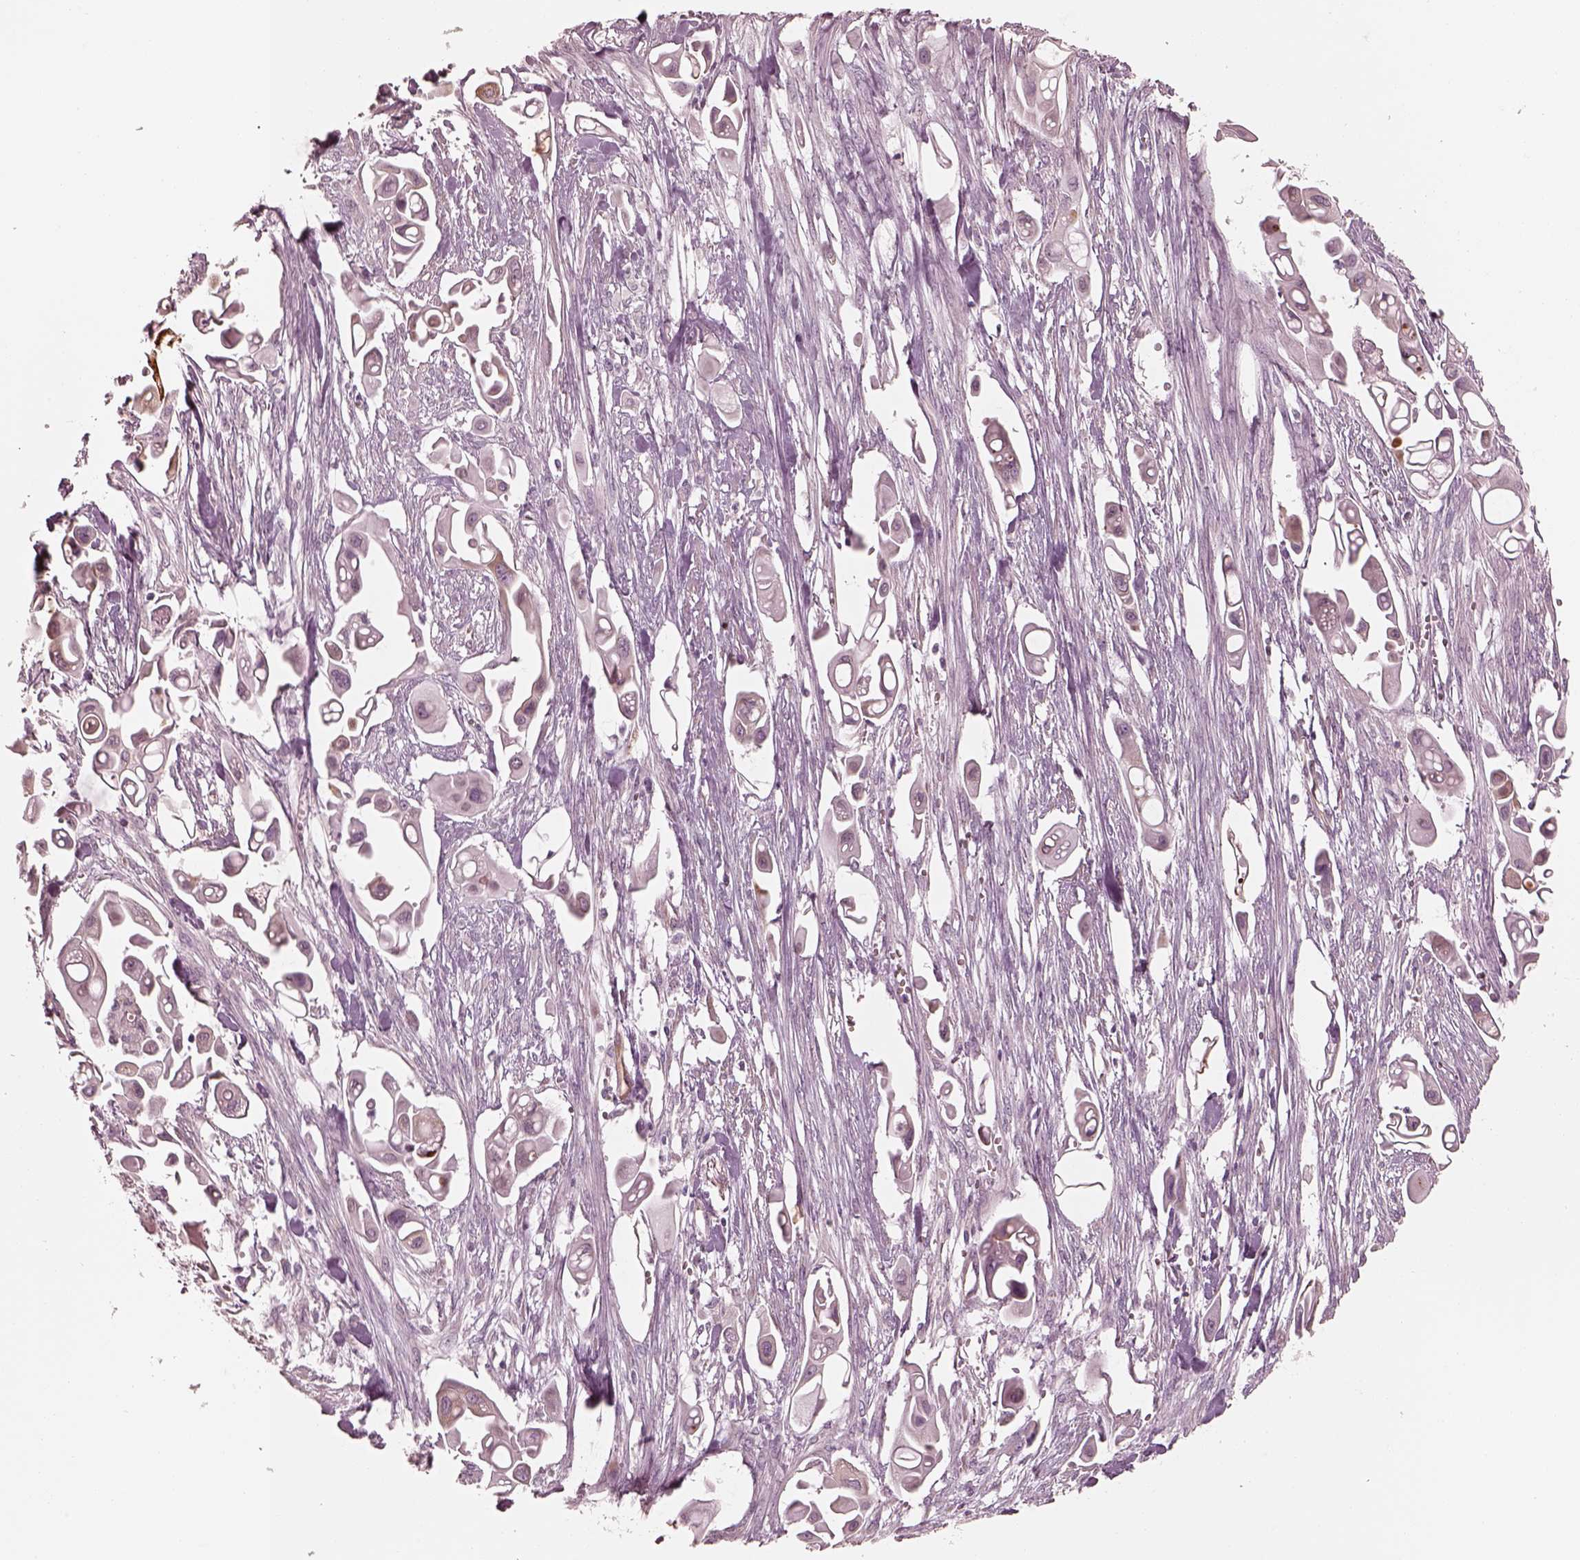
{"staining": {"intensity": "negative", "quantity": "none", "location": "none"}, "tissue": "pancreatic cancer", "cell_type": "Tumor cells", "image_type": "cancer", "snomed": [{"axis": "morphology", "description": "Adenocarcinoma, NOS"}, {"axis": "topography", "description": "Pancreas"}], "caption": "High magnification brightfield microscopy of adenocarcinoma (pancreatic) stained with DAB (brown) and counterstained with hematoxylin (blue): tumor cells show no significant staining.", "gene": "RAB3C", "patient": {"sex": "male", "age": 50}}